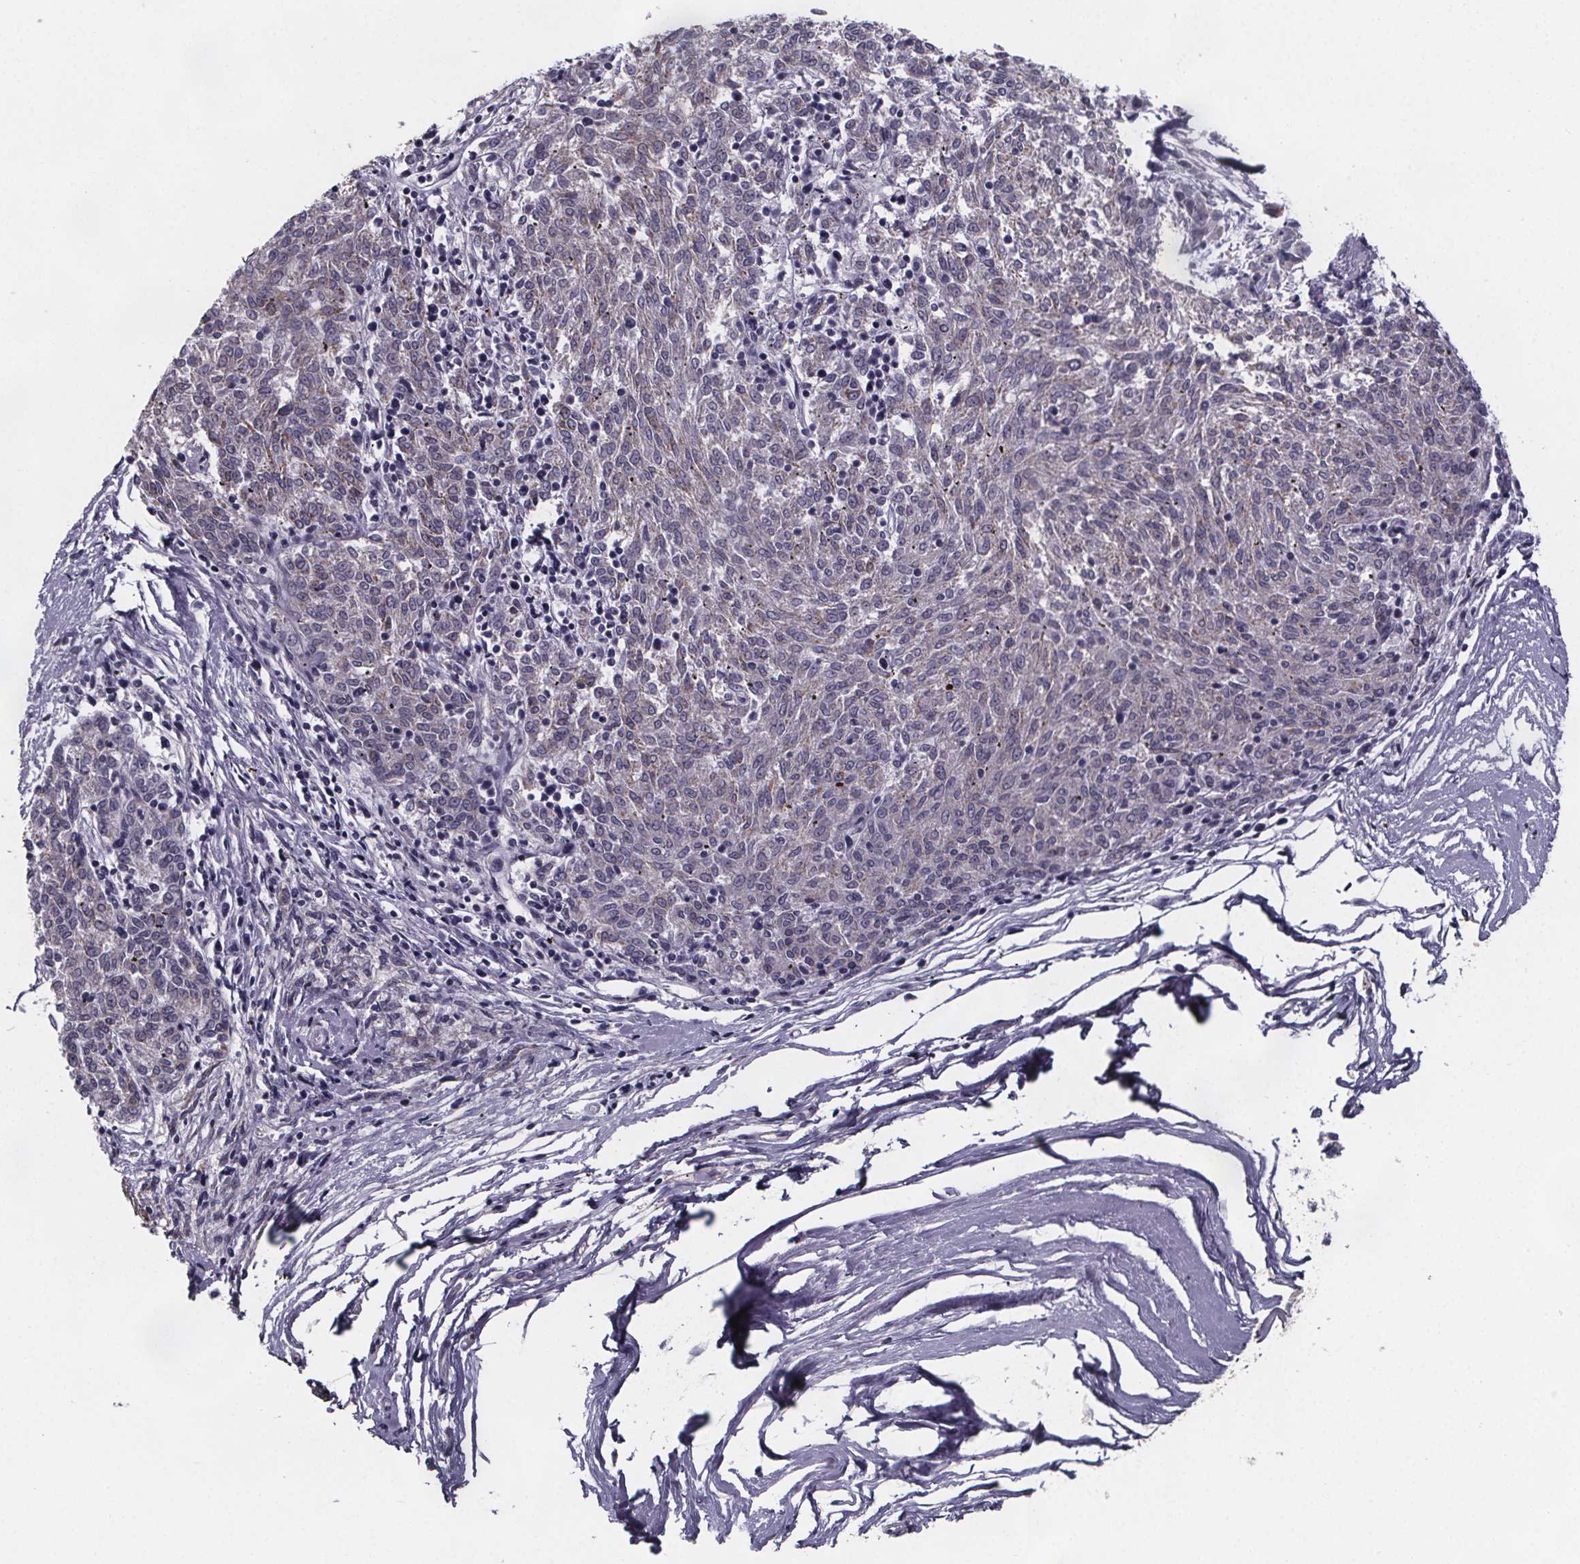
{"staining": {"intensity": "negative", "quantity": "none", "location": "none"}, "tissue": "melanoma", "cell_type": "Tumor cells", "image_type": "cancer", "snomed": [{"axis": "morphology", "description": "Malignant melanoma, NOS"}, {"axis": "topography", "description": "Skin"}], "caption": "Tumor cells are negative for brown protein staining in melanoma.", "gene": "PAH", "patient": {"sex": "female", "age": 72}}